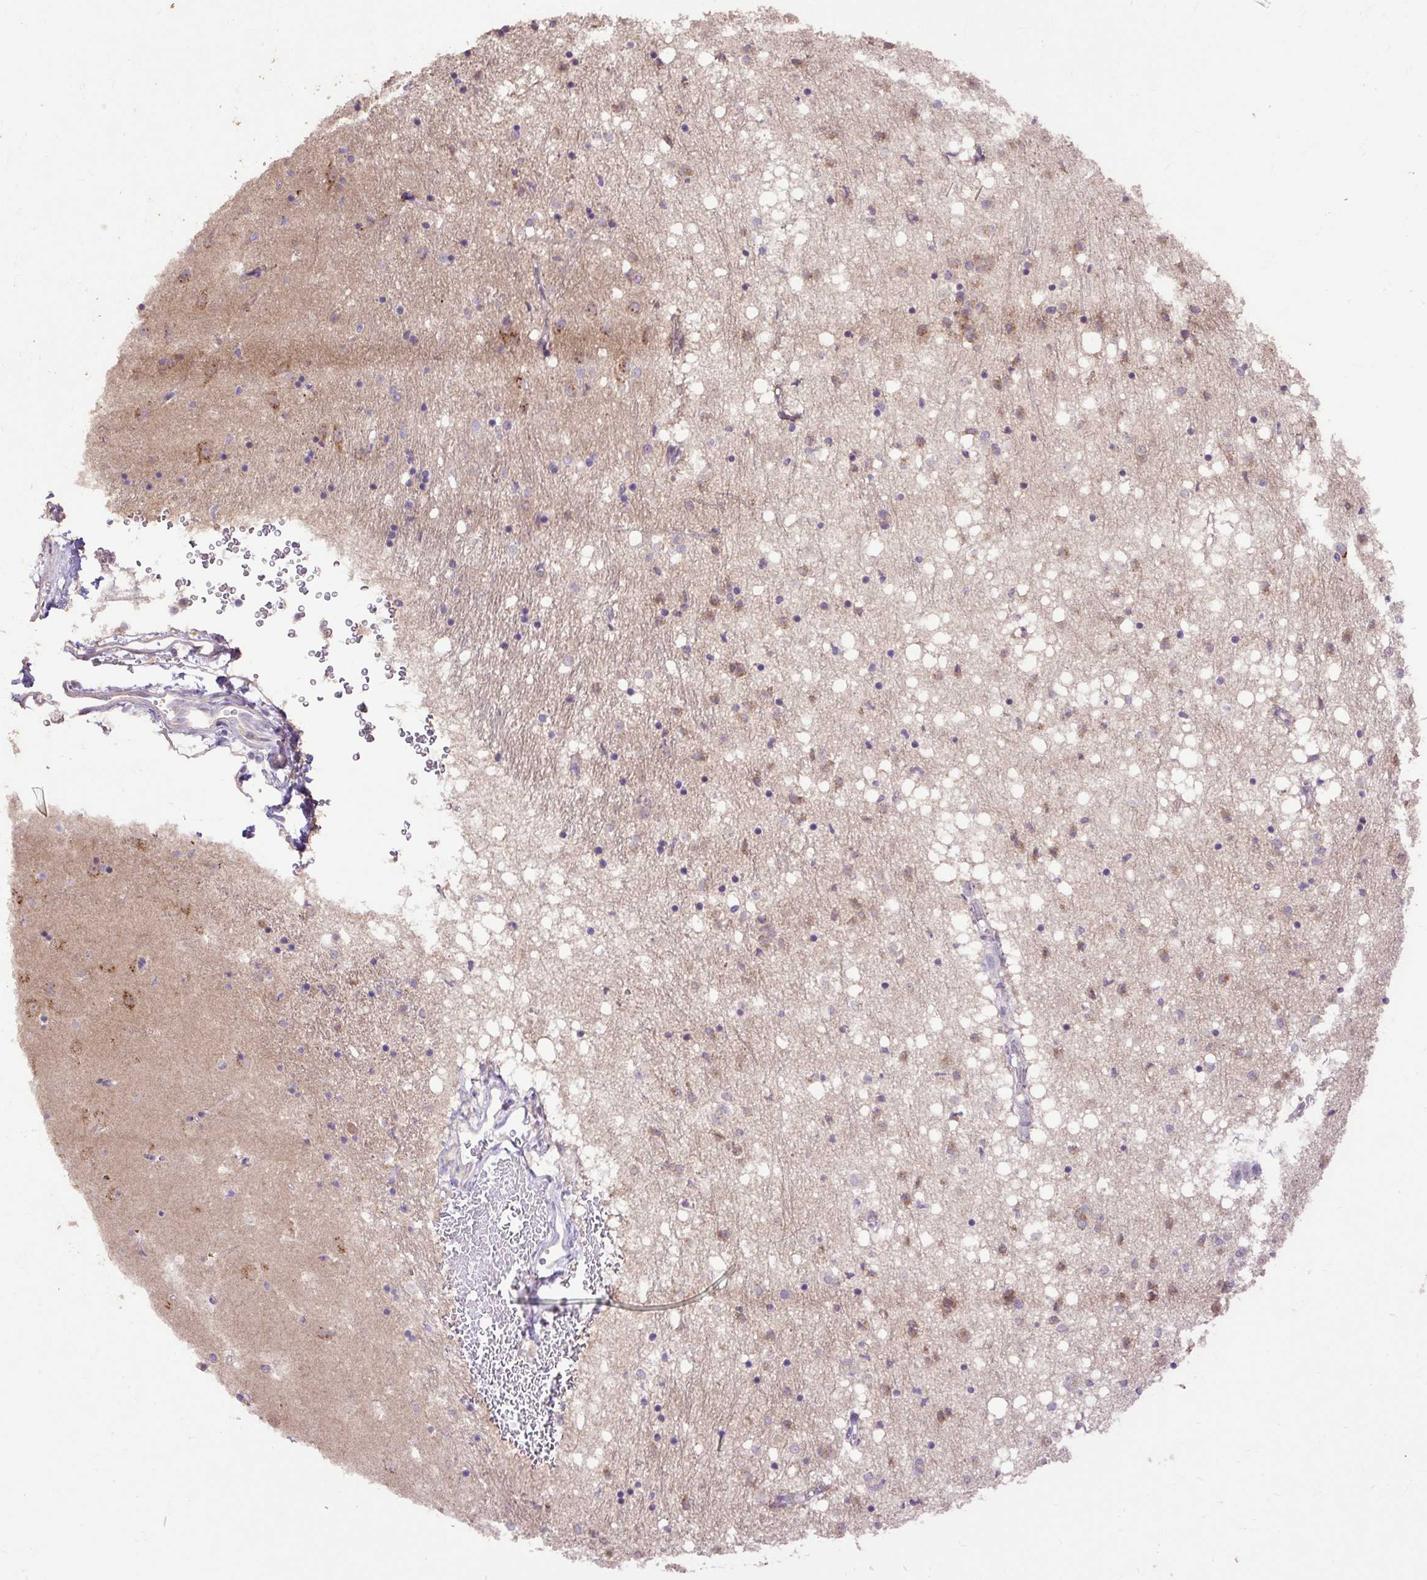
{"staining": {"intensity": "moderate", "quantity": "<25%", "location": "cytoplasmic/membranous"}, "tissue": "caudate", "cell_type": "Glial cells", "image_type": "normal", "snomed": [{"axis": "morphology", "description": "Normal tissue, NOS"}, {"axis": "topography", "description": "Lateral ventricle wall"}], "caption": "Caudate stained with a brown dye exhibits moderate cytoplasmic/membranous positive expression in about <25% of glial cells.", "gene": "ABR", "patient": {"sex": "male", "age": 58}}